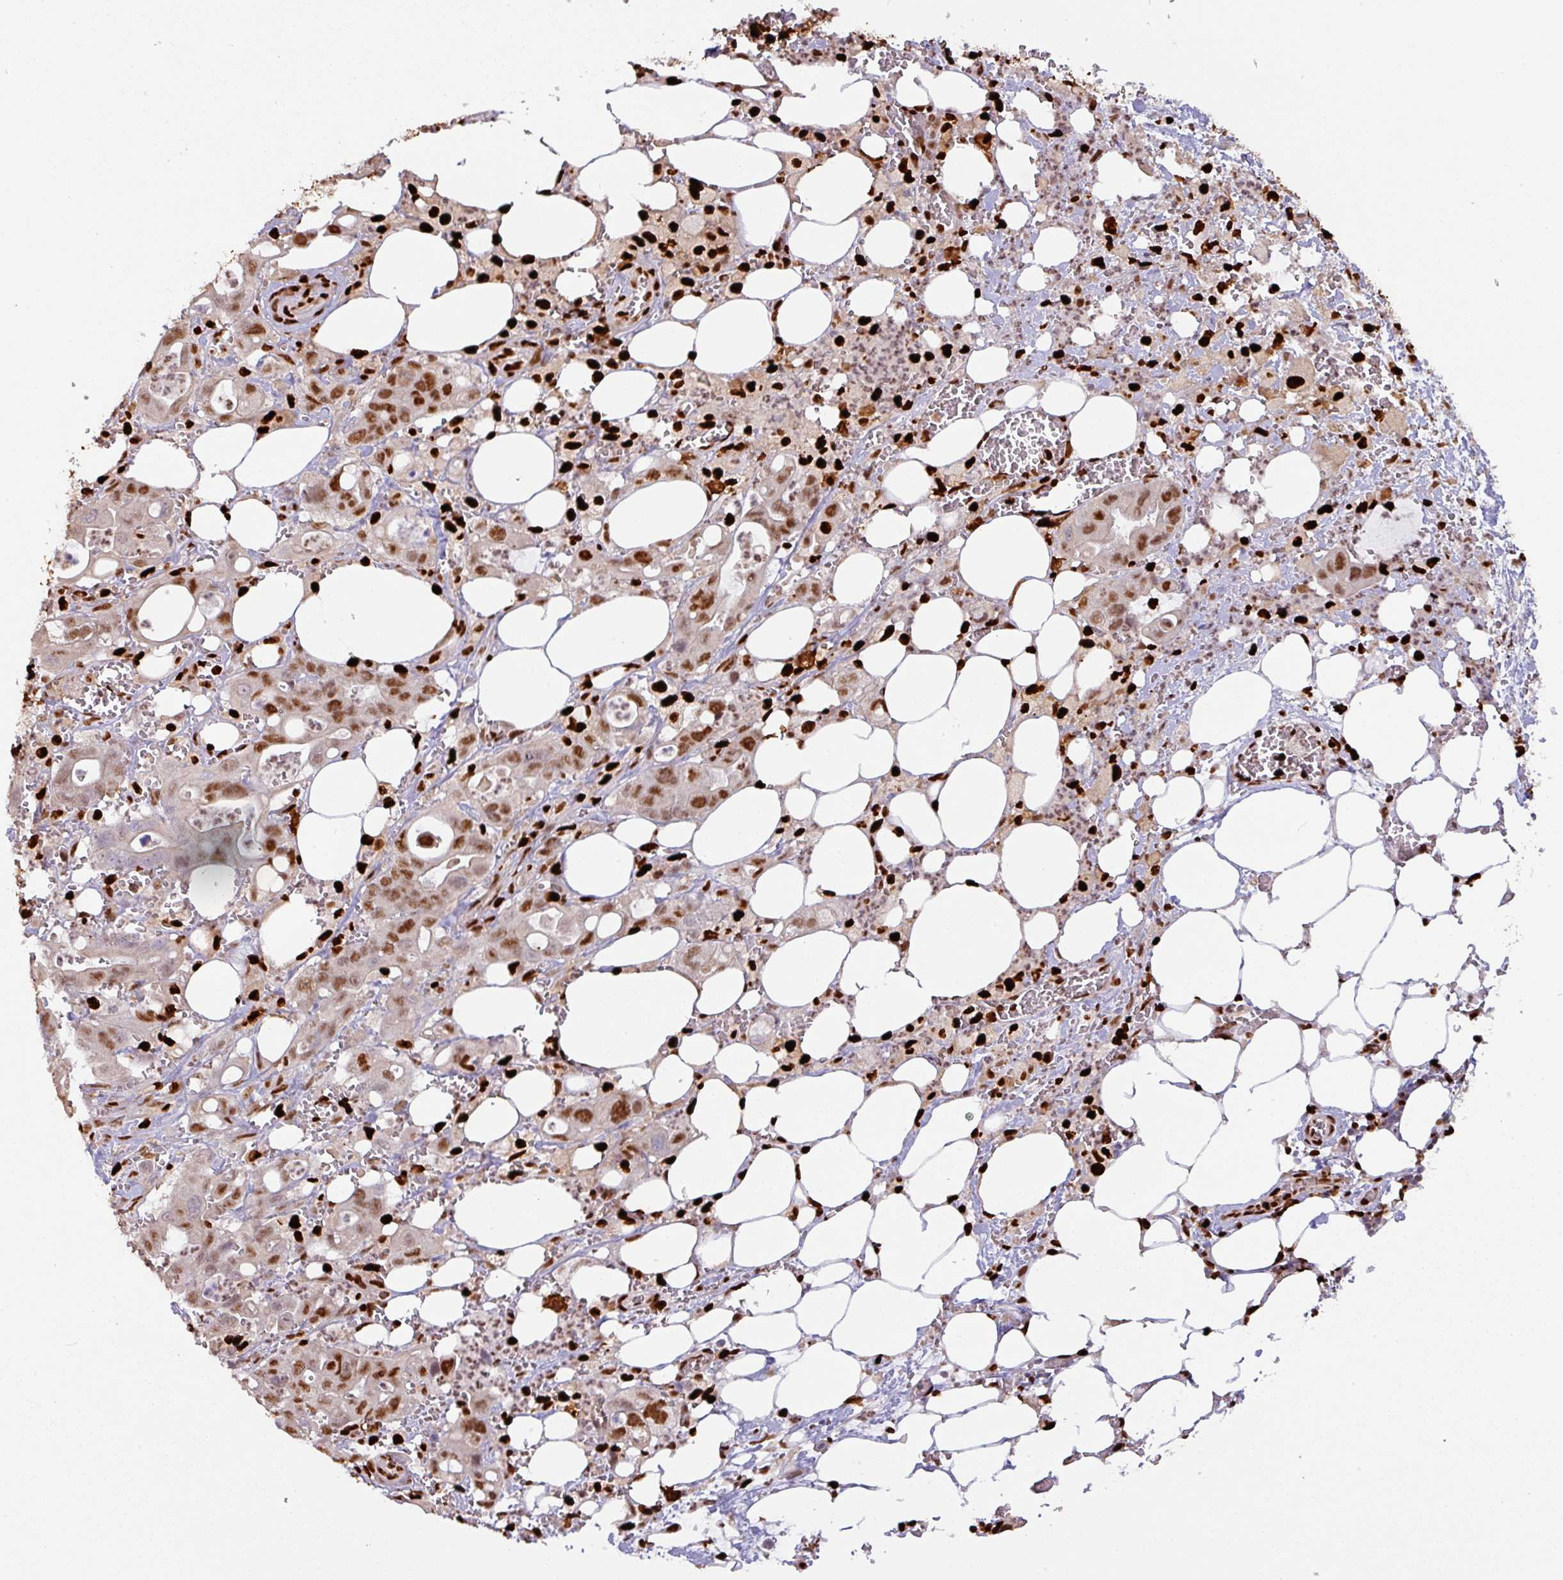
{"staining": {"intensity": "moderate", "quantity": ">75%", "location": "nuclear"}, "tissue": "pancreatic cancer", "cell_type": "Tumor cells", "image_type": "cancer", "snomed": [{"axis": "morphology", "description": "Adenocarcinoma, NOS"}, {"axis": "topography", "description": "Pancreas"}], "caption": "Moderate nuclear expression for a protein is identified in about >75% of tumor cells of adenocarcinoma (pancreatic) using immunohistochemistry (IHC).", "gene": "SAMHD1", "patient": {"sex": "male", "age": 61}}